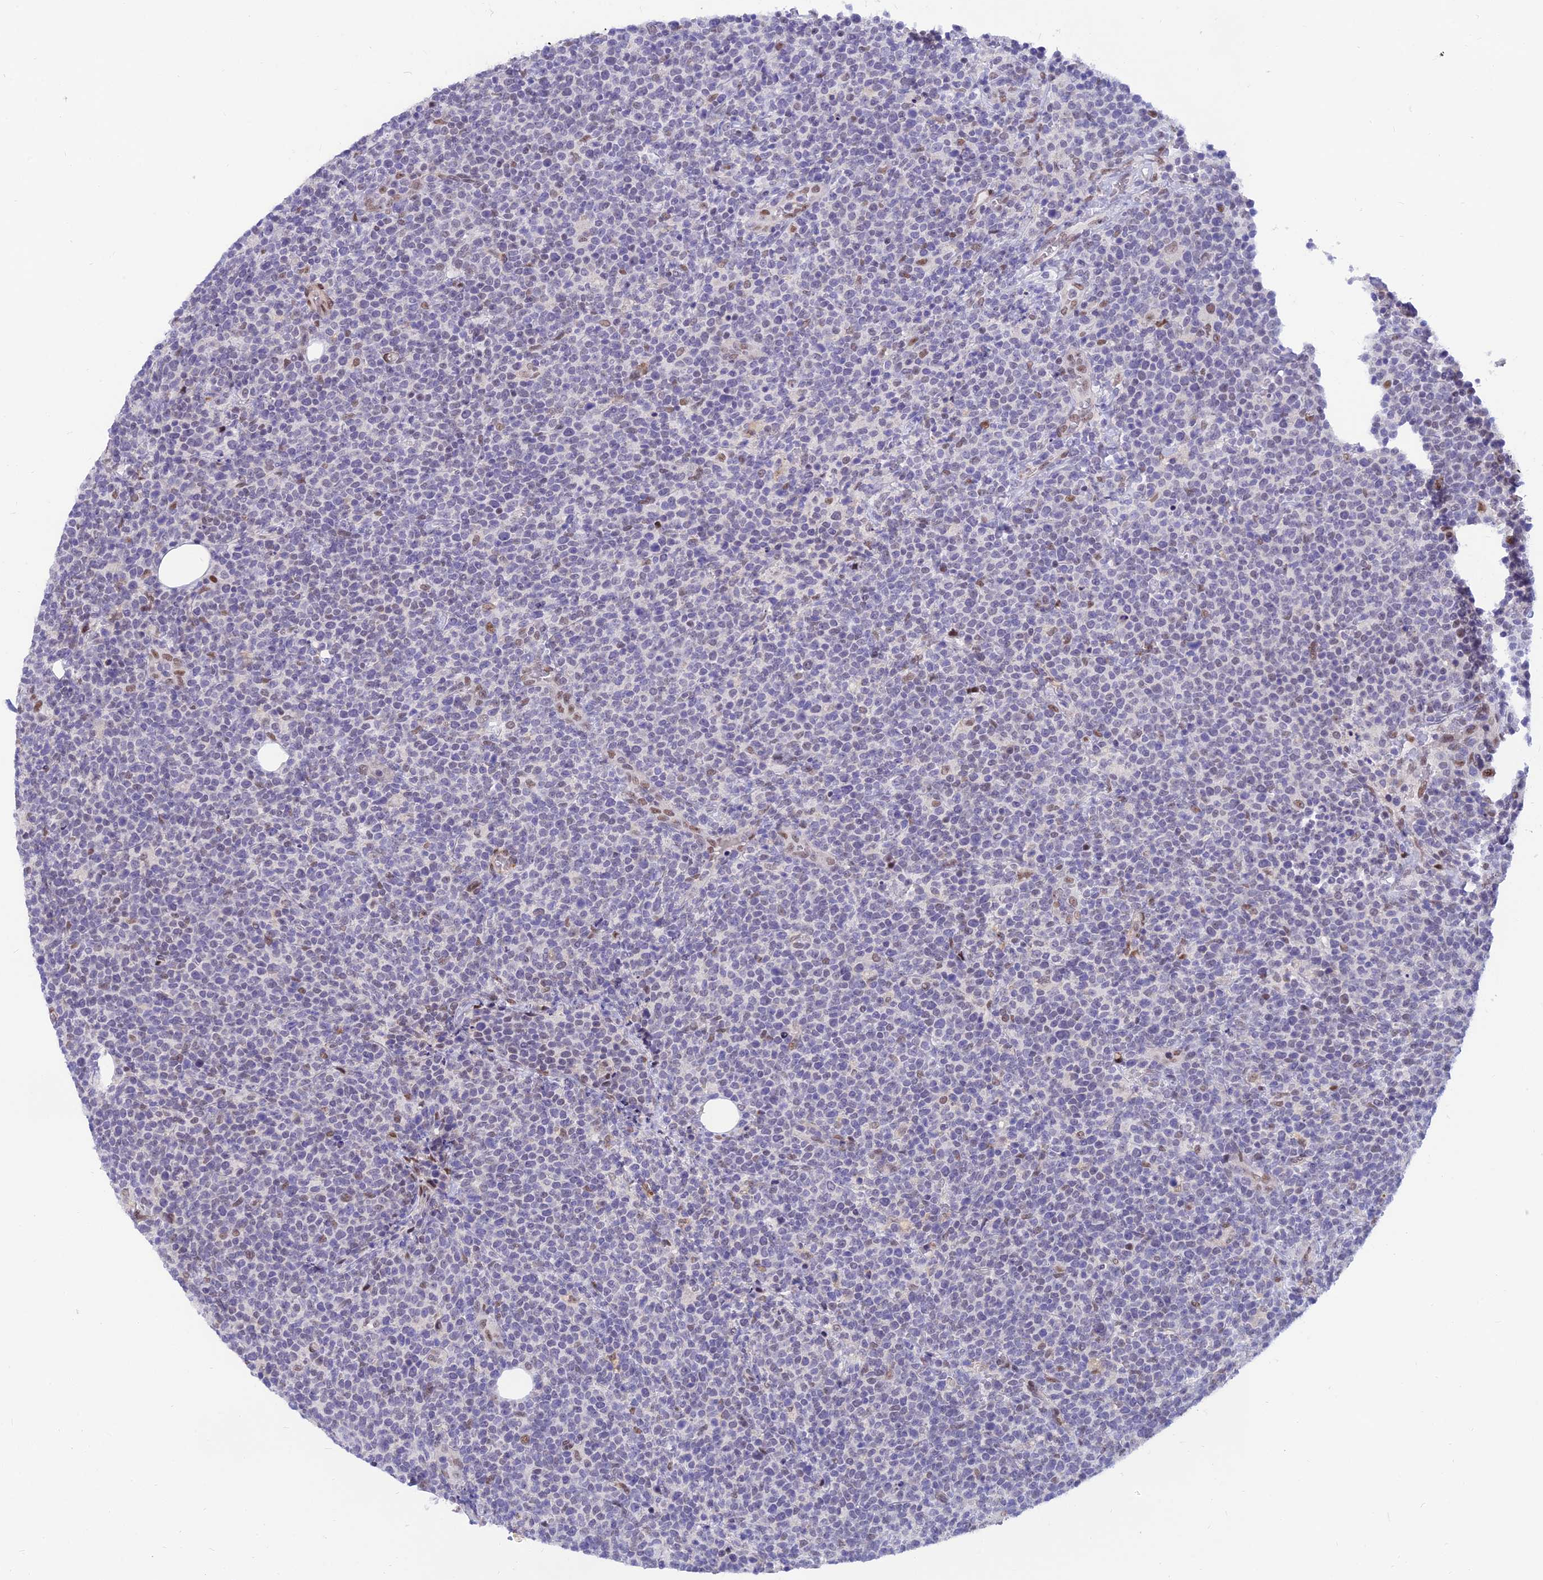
{"staining": {"intensity": "negative", "quantity": "none", "location": "none"}, "tissue": "lymphoma", "cell_type": "Tumor cells", "image_type": "cancer", "snomed": [{"axis": "morphology", "description": "Malignant lymphoma, non-Hodgkin's type, High grade"}, {"axis": "topography", "description": "Lymph node"}], "caption": "This is a histopathology image of immunohistochemistry staining of lymphoma, which shows no positivity in tumor cells. The staining was performed using DAB (3,3'-diaminobenzidine) to visualize the protein expression in brown, while the nuclei were stained in blue with hematoxylin (Magnification: 20x).", "gene": "CLK4", "patient": {"sex": "male", "age": 61}}